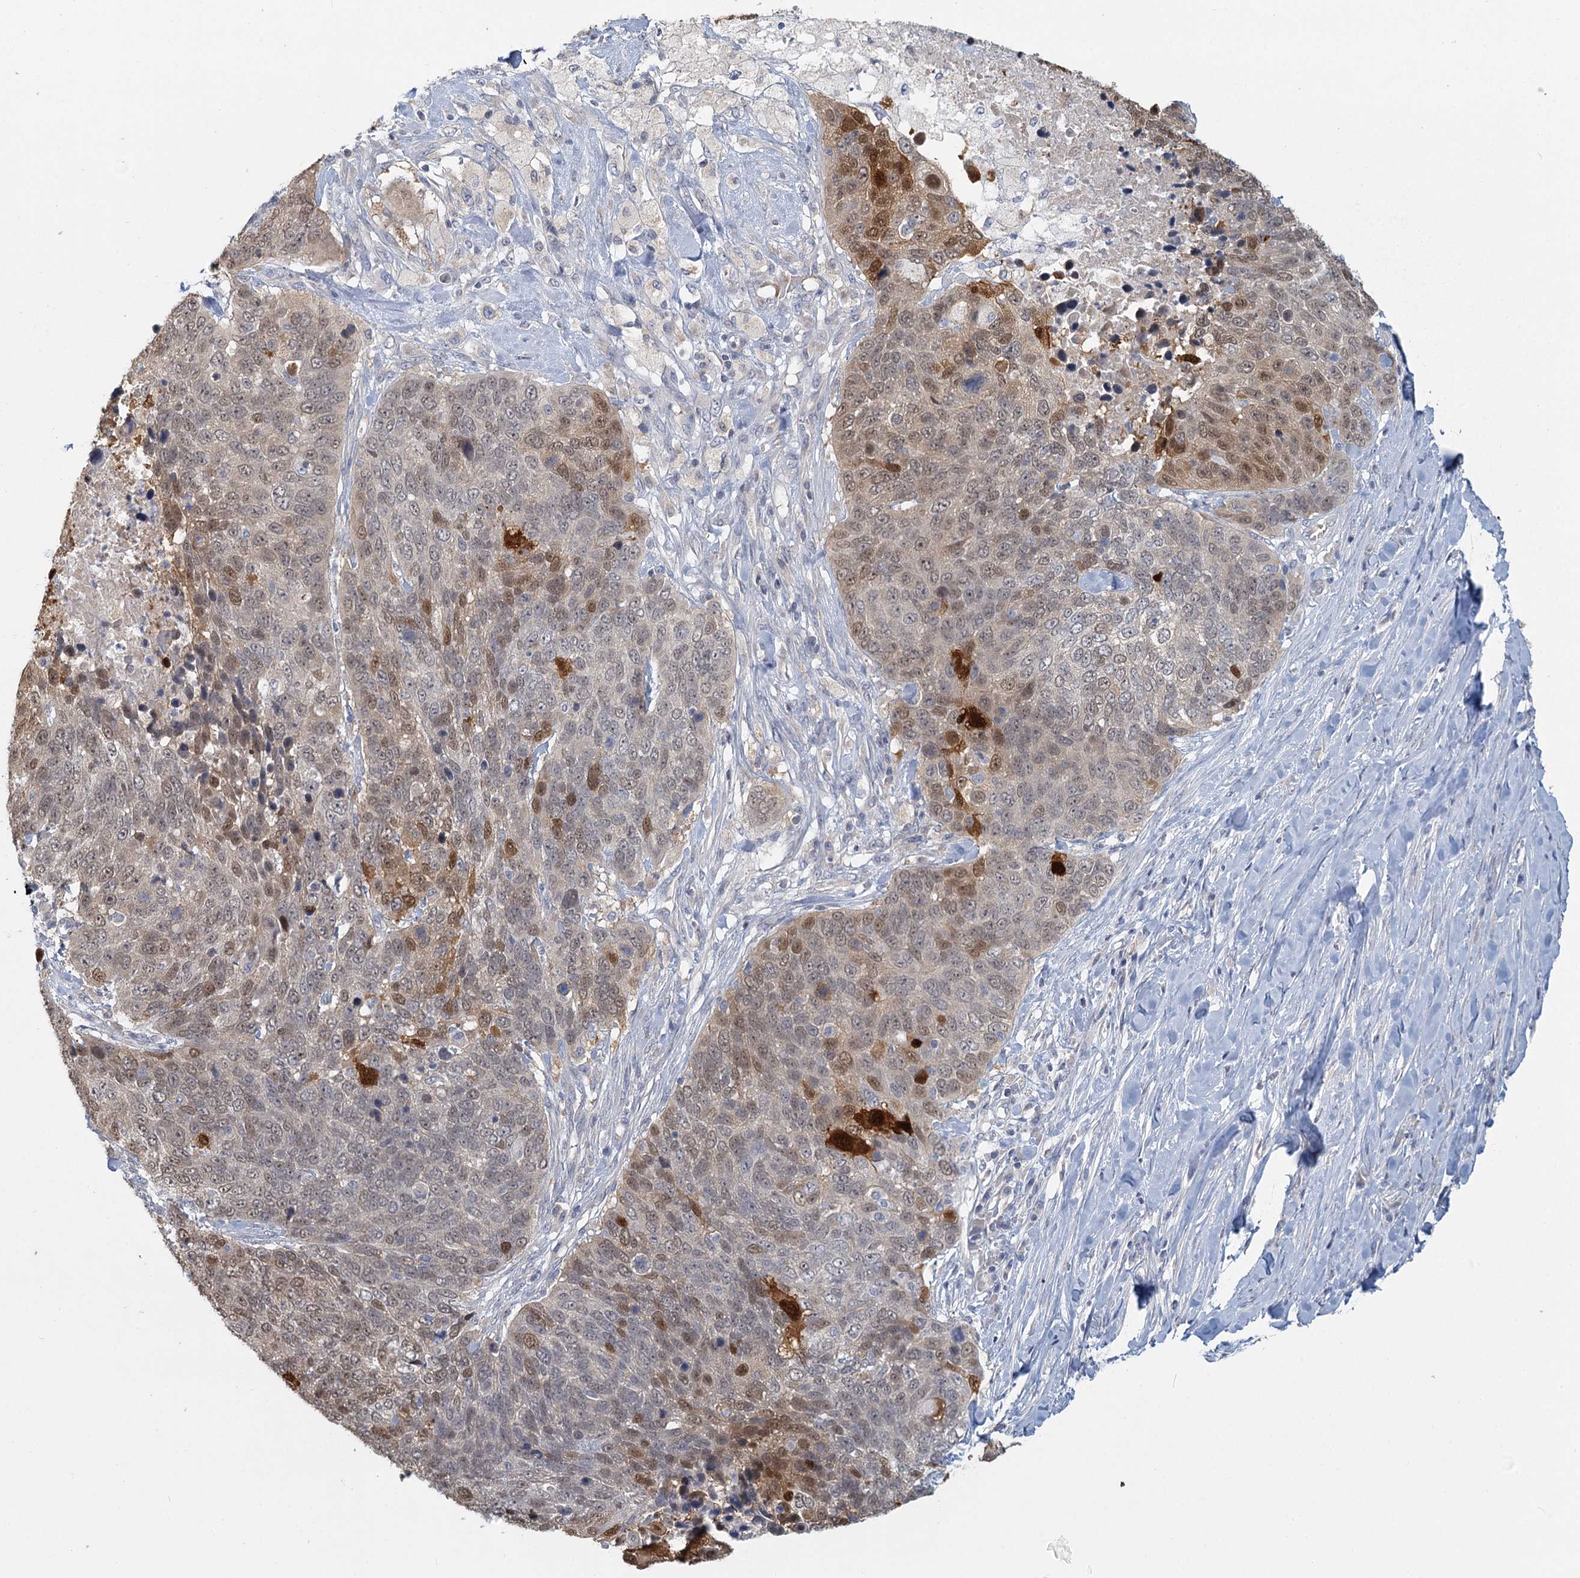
{"staining": {"intensity": "strong", "quantity": "25%-75%", "location": "cytoplasmic/membranous,nuclear"}, "tissue": "lung cancer", "cell_type": "Tumor cells", "image_type": "cancer", "snomed": [{"axis": "morphology", "description": "Normal tissue, NOS"}, {"axis": "morphology", "description": "Squamous cell carcinoma, NOS"}, {"axis": "topography", "description": "Lymph node"}, {"axis": "topography", "description": "Lung"}], "caption": "Immunohistochemical staining of human lung cancer exhibits strong cytoplasmic/membranous and nuclear protein staining in about 25%-75% of tumor cells. The protein of interest is stained brown, and the nuclei are stained in blue (DAB IHC with brightfield microscopy, high magnification).", "gene": "MYO7B", "patient": {"sex": "male", "age": 66}}